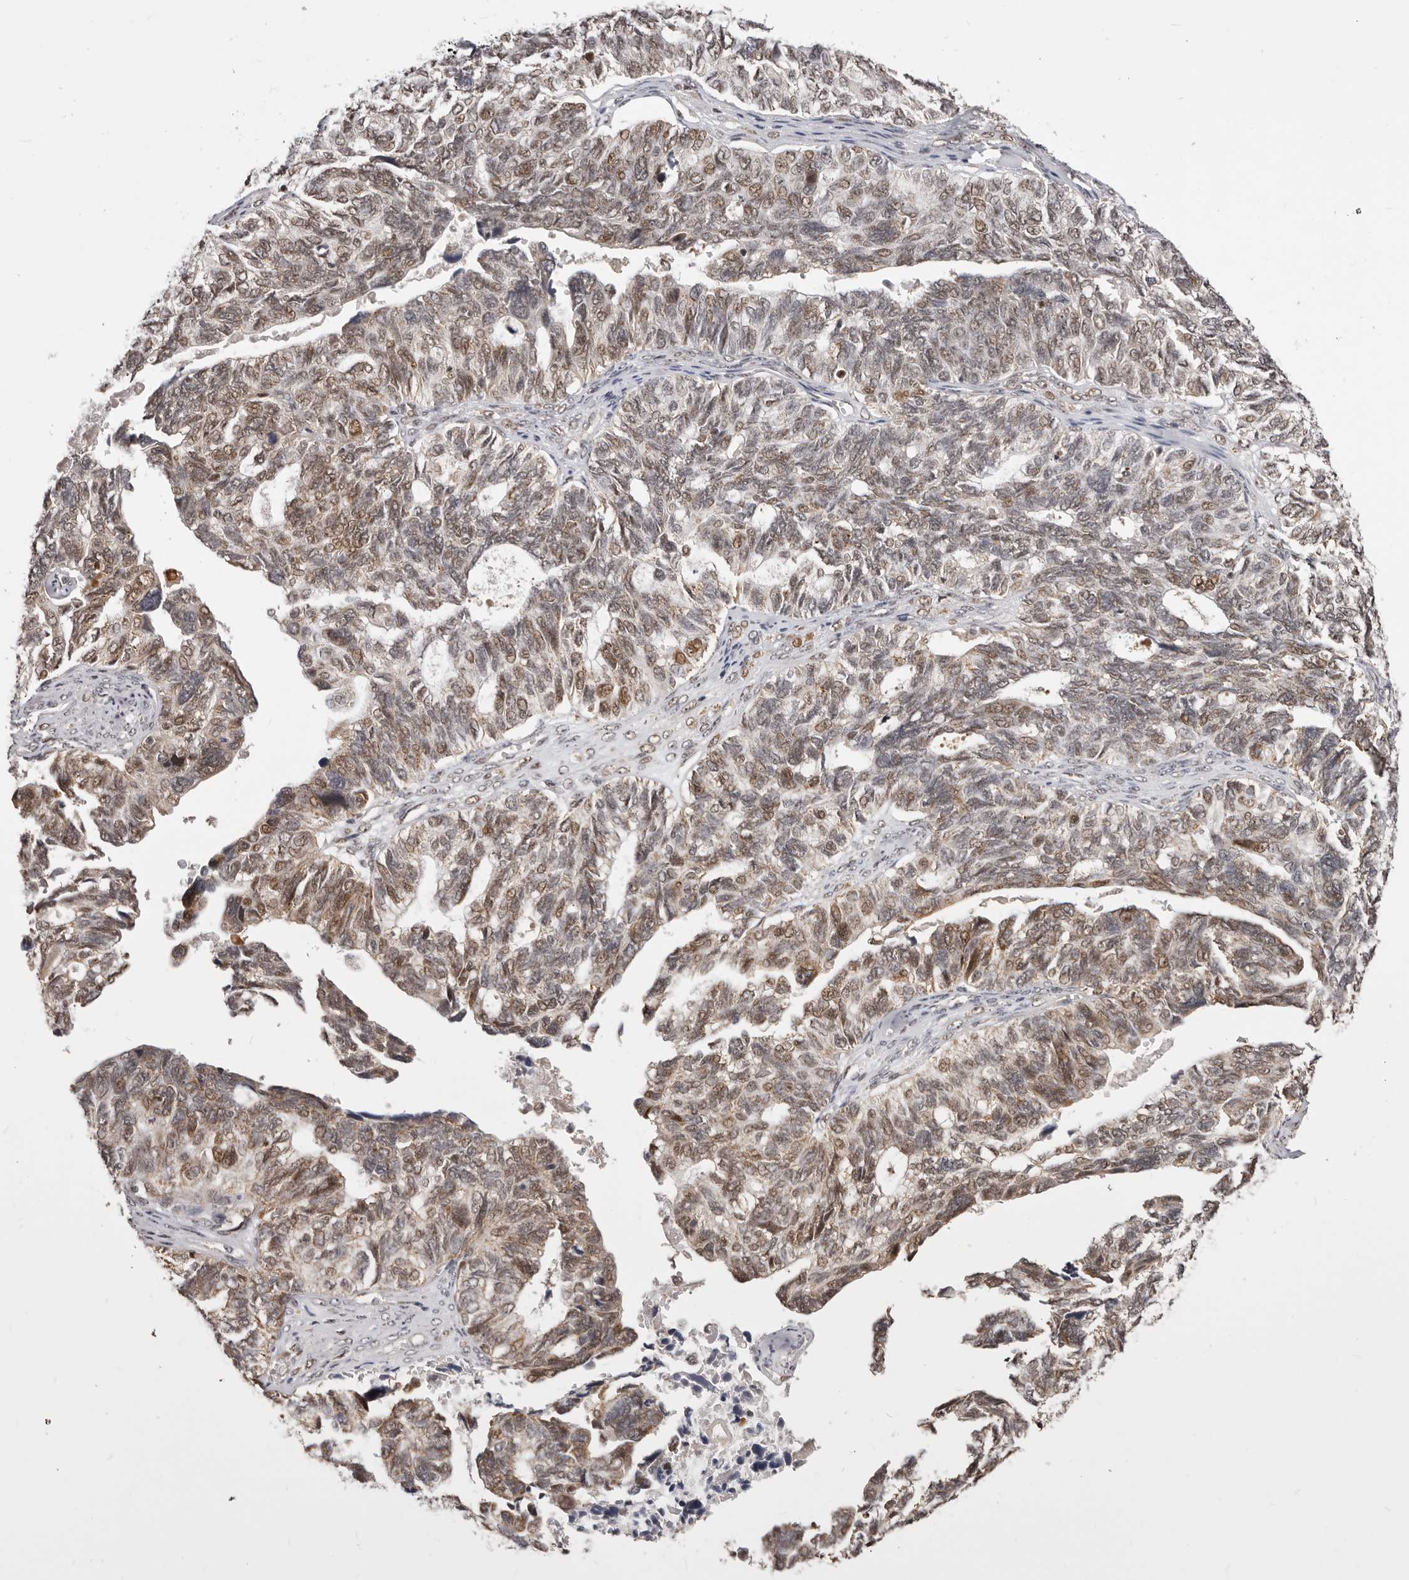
{"staining": {"intensity": "moderate", "quantity": "25%-75%", "location": "nuclear"}, "tissue": "ovarian cancer", "cell_type": "Tumor cells", "image_type": "cancer", "snomed": [{"axis": "morphology", "description": "Cystadenocarcinoma, serous, NOS"}, {"axis": "topography", "description": "Ovary"}], "caption": "The immunohistochemical stain highlights moderate nuclear staining in tumor cells of ovarian cancer tissue.", "gene": "SEC14L1", "patient": {"sex": "female", "age": 79}}